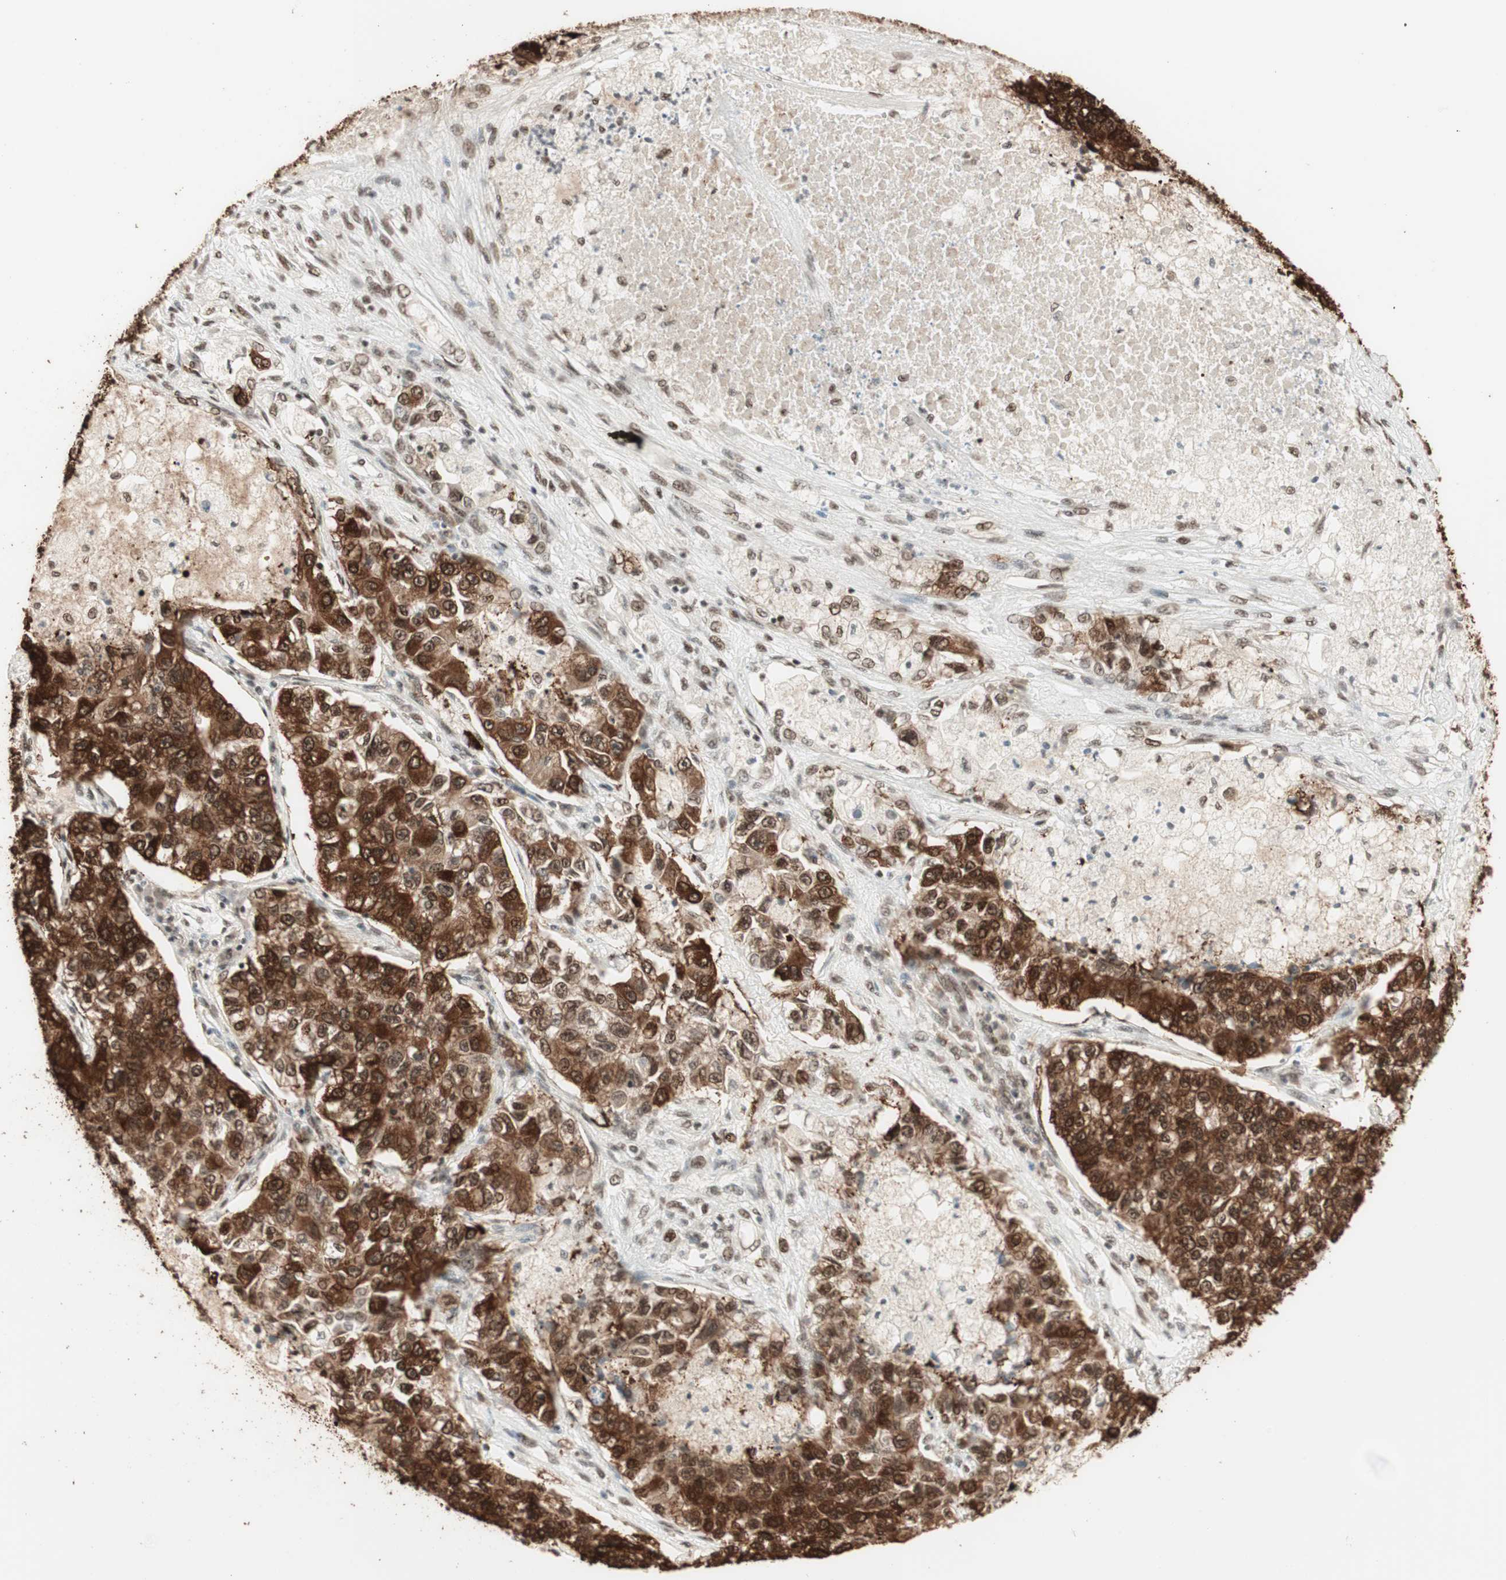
{"staining": {"intensity": "strong", "quantity": ">75%", "location": "cytoplasmic/membranous,nuclear"}, "tissue": "lung cancer", "cell_type": "Tumor cells", "image_type": "cancer", "snomed": [{"axis": "morphology", "description": "Adenocarcinoma, NOS"}, {"axis": "topography", "description": "Lung"}], "caption": "Human lung cancer (adenocarcinoma) stained for a protein (brown) shows strong cytoplasmic/membranous and nuclear positive positivity in about >75% of tumor cells.", "gene": "SMARCE1", "patient": {"sex": "male", "age": 49}}